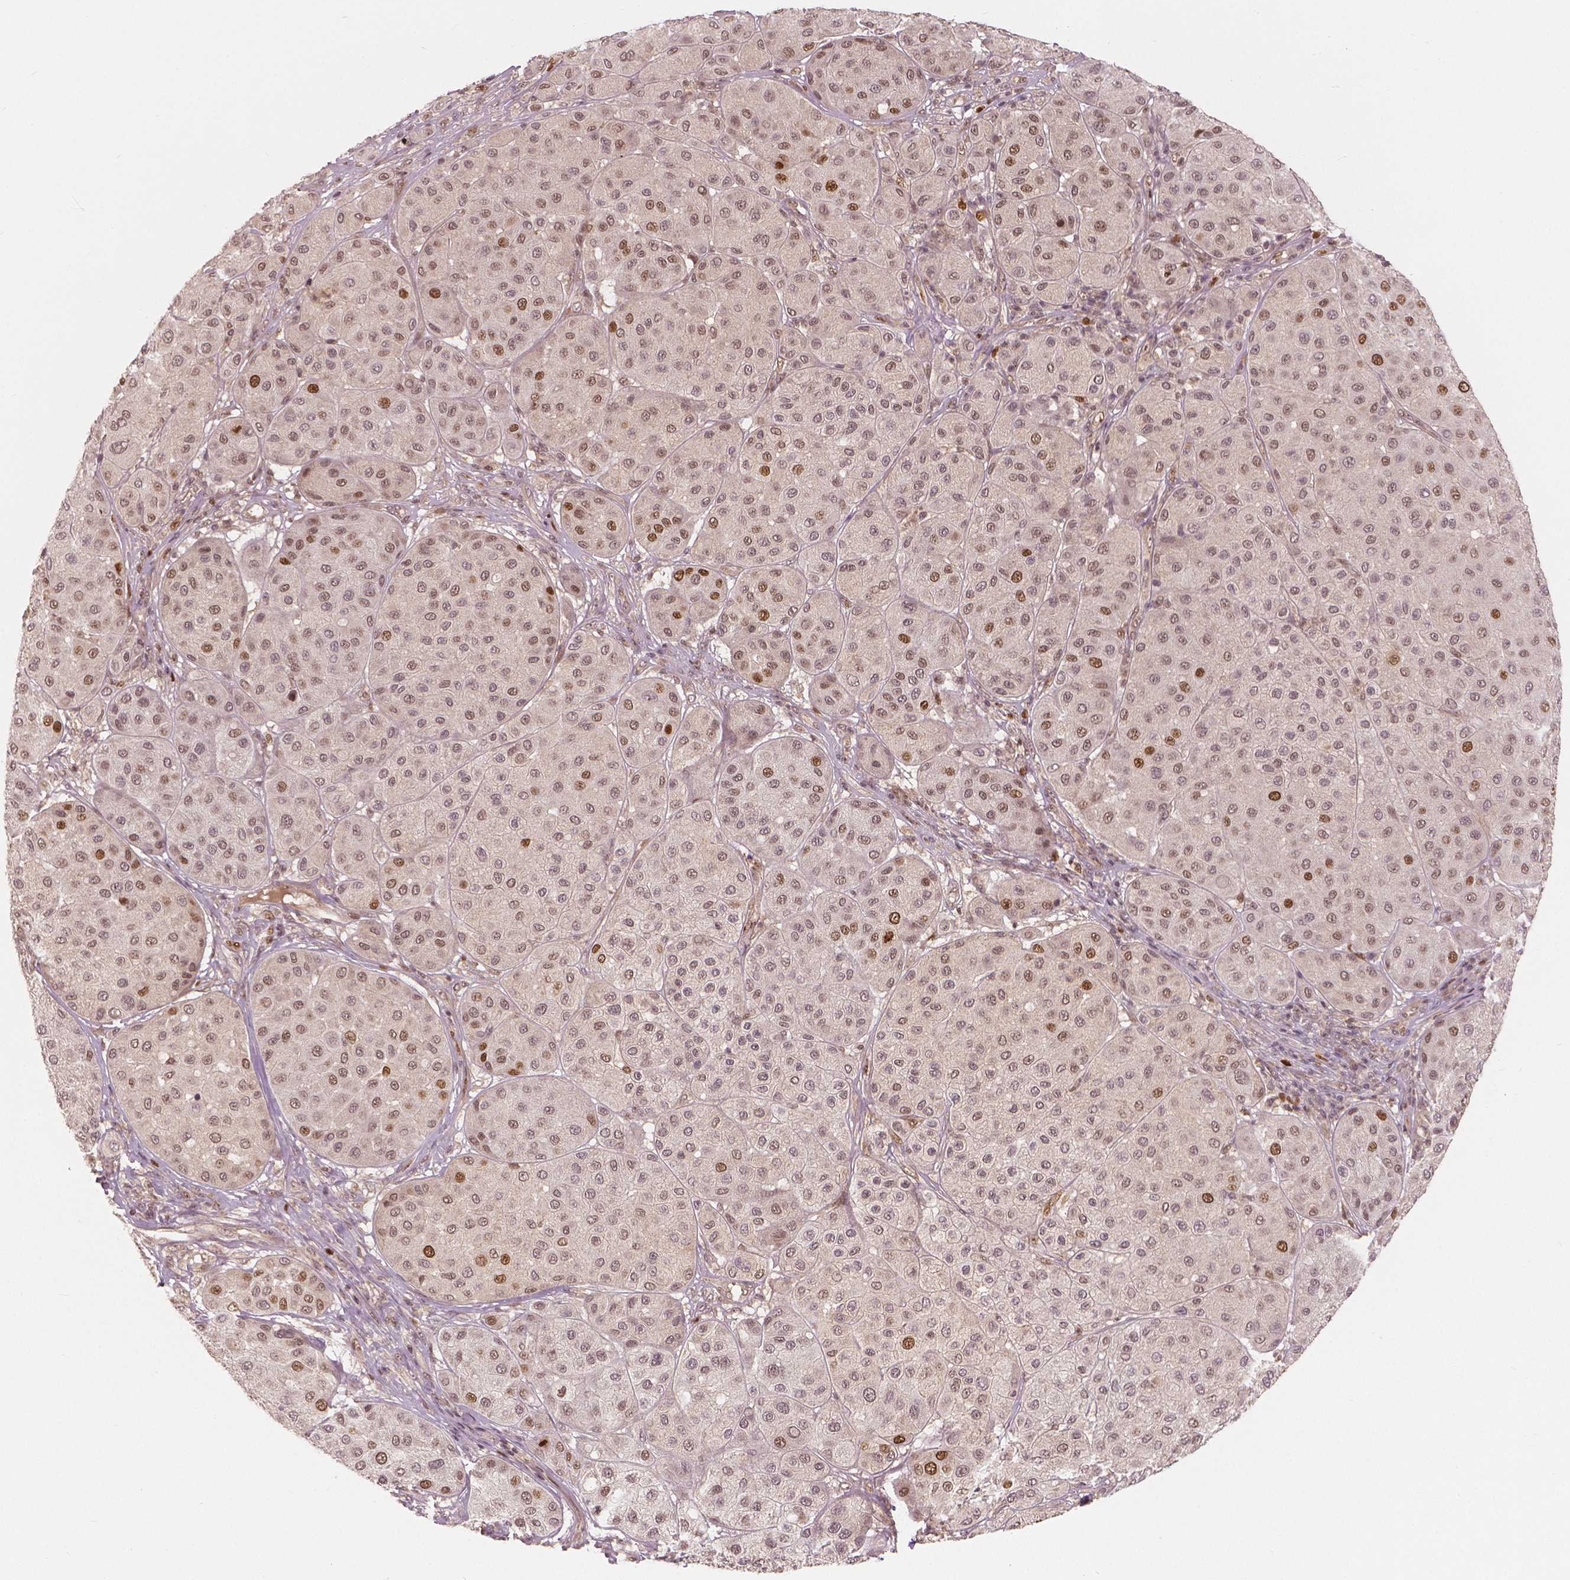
{"staining": {"intensity": "moderate", "quantity": "25%-75%", "location": "nuclear"}, "tissue": "melanoma", "cell_type": "Tumor cells", "image_type": "cancer", "snomed": [{"axis": "morphology", "description": "Malignant melanoma, Metastatic site"}, {"axis": "topography", "description": "Smooth muscle"}], "caption": "A micrograph showing moderate nuclear positivity in approximately 25%-75% of tumor cells in malignant melanoma (metastatic site), as visualized by brown immunohistochemical staining.", "gene": "NSD2", "patient": {"sex": "male", "age": 41}}